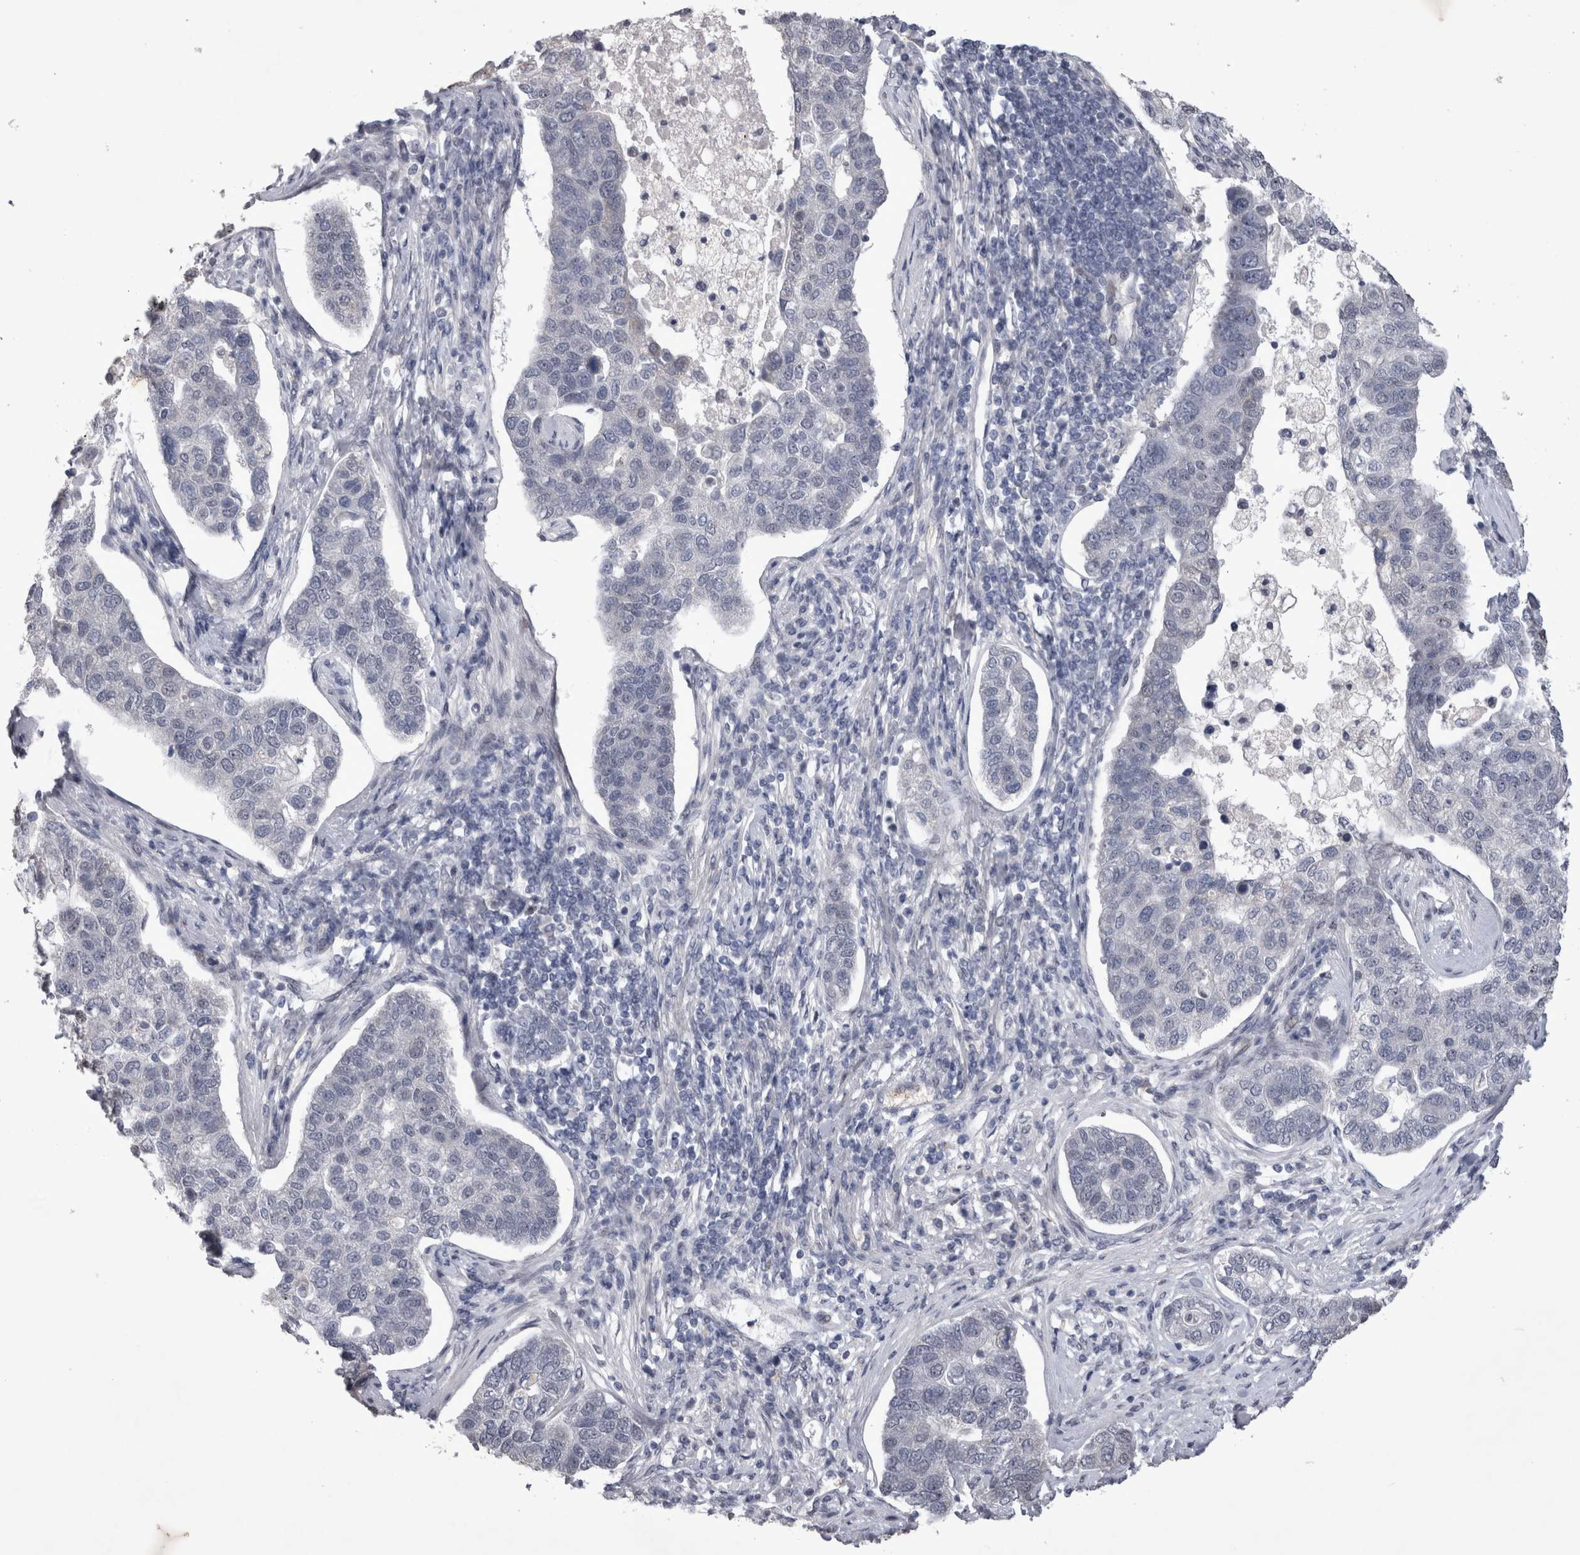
{"staining": {"intensity": "negative", "quantity": "none", "location": "none"}, "tissue": "pancreatic cancer", "cell_type": "Tumor cells", "image_type": "cancer", "snomed": [{"axis": "morphology", "description": "Adenocarcinoma, NOS"}, {"axis": "topography", "description": "Pancreas"}], "caption": "Image shows no protein expression in tumor cells of pancreatic adenocarcinoma tissue. Brightfield microscopy of IHC stained with DAB (brown) and hematoxylin (blue), captured at high magnification.", "gene": "IFI44", "patient": {"sex": "female", "age": 61}}